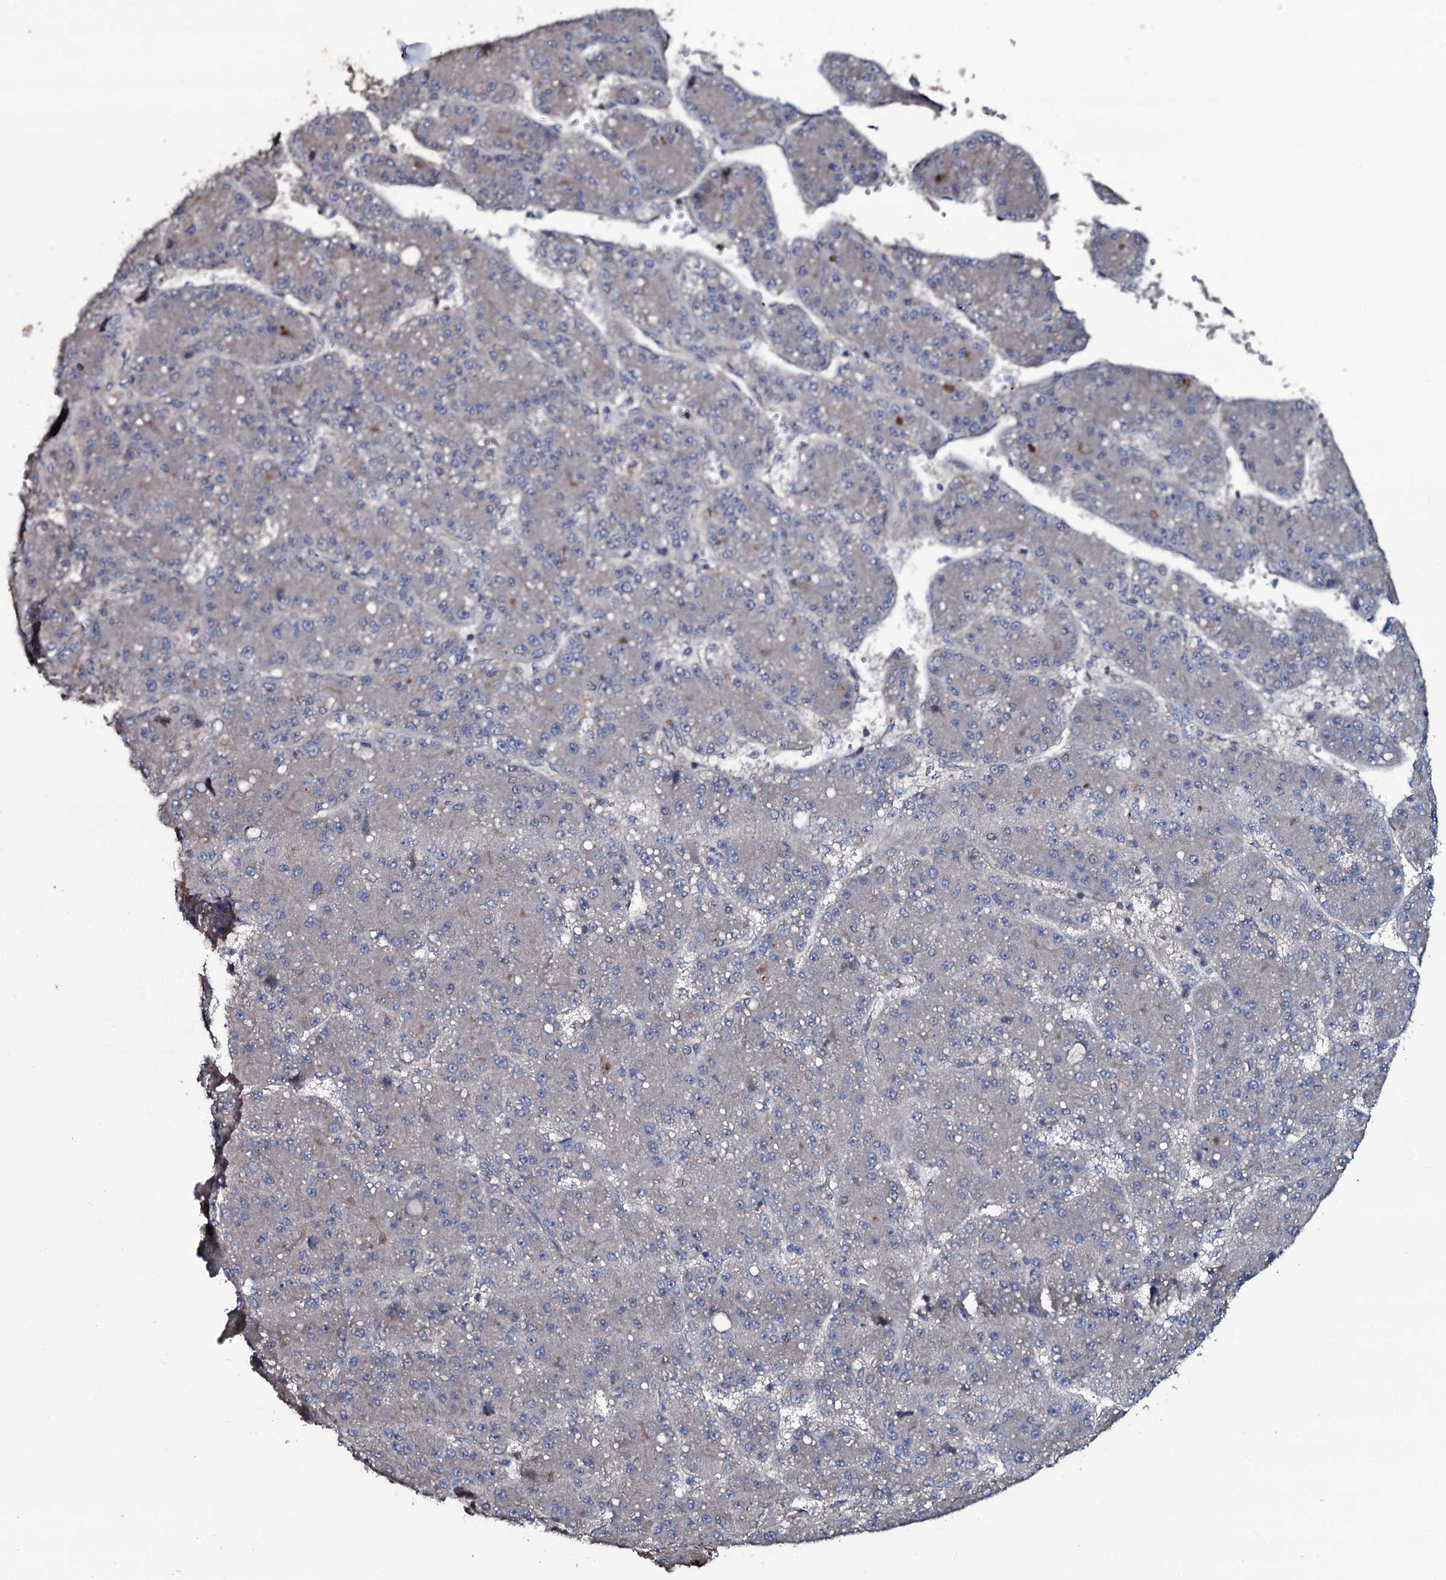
{"staining": {"intensity": "negative", "quantity": "none", "location": "none"}, "tissue": "liver cancer", "cell_type": "Tumor cells", "image_type": "cancer", "snomed": [{"axis": "morphology", "description": "Carcinoma, Hepatocellular, NOS"}, {"axis": "topography", "description": "Liver"}], "caption": "Liver hepatocellular carcinoma was stained to show a protein in brown. There is no significant positivity in tumor cells.", "gene": "WIPF3", "patient": {"sex": "male", "age": 67}}